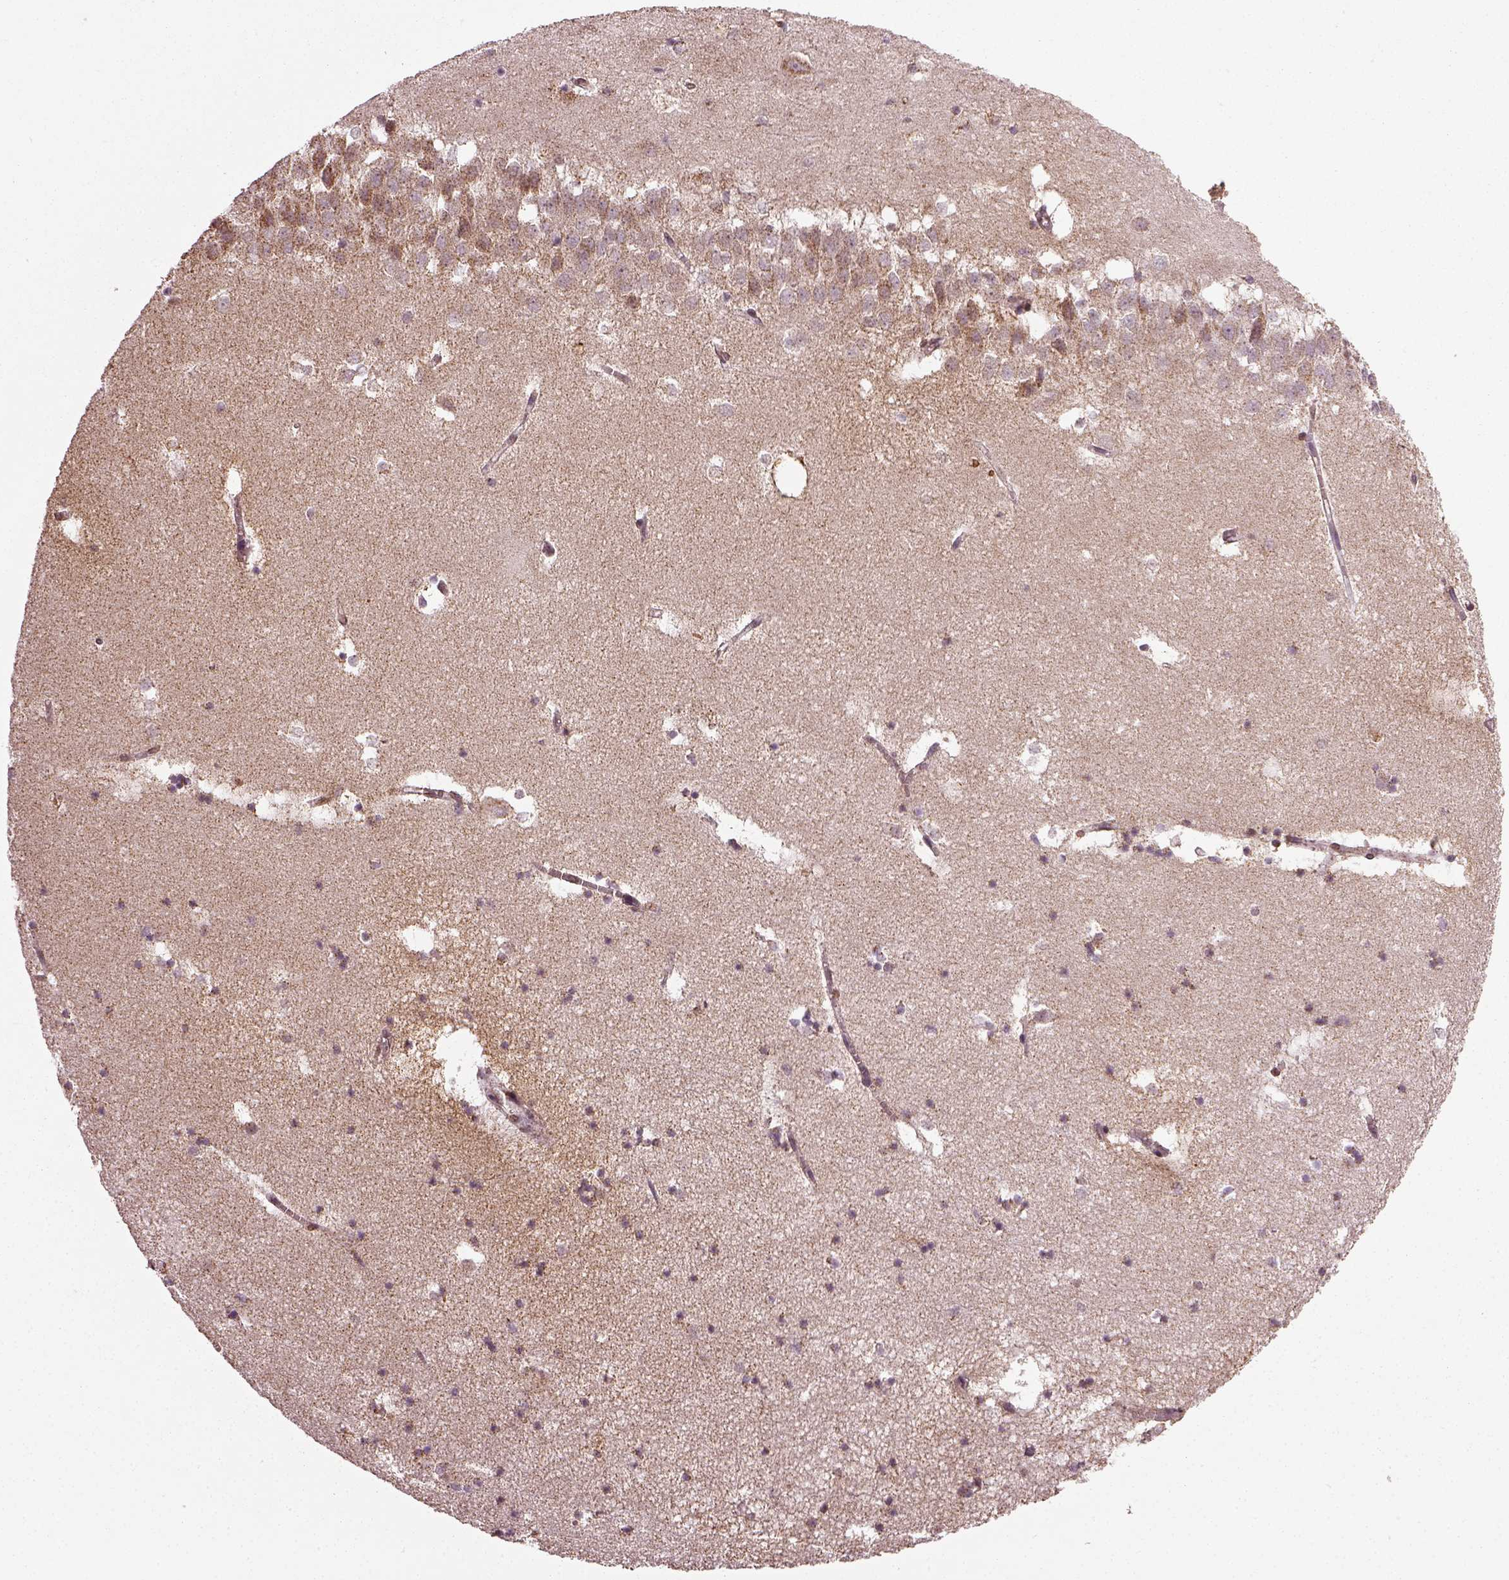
{"staining": {"intensity": "moderate", "quantity": "25%-75%", "location": "cytoplasmic/membranous"}, "tissue": "hippocampus", "cell_type": "Glial cells", "image_type": "normal", "snomed": [{"axis": "morphology", "description": "Normal tissue, NOS"}, {"axis": "topography", "description": "Hippocampus"}], "caption": "Immunohistochemical staining of benign hippocampus exhibits medium levels of moderate cytoplasmic/membranous staining in about 25%-75% of glial cells. (brown staining indicates protein expression, while blue staining denotes nuclei).", "gene": "ACOT2", "patient": {"sex": "male", "age": 58}}